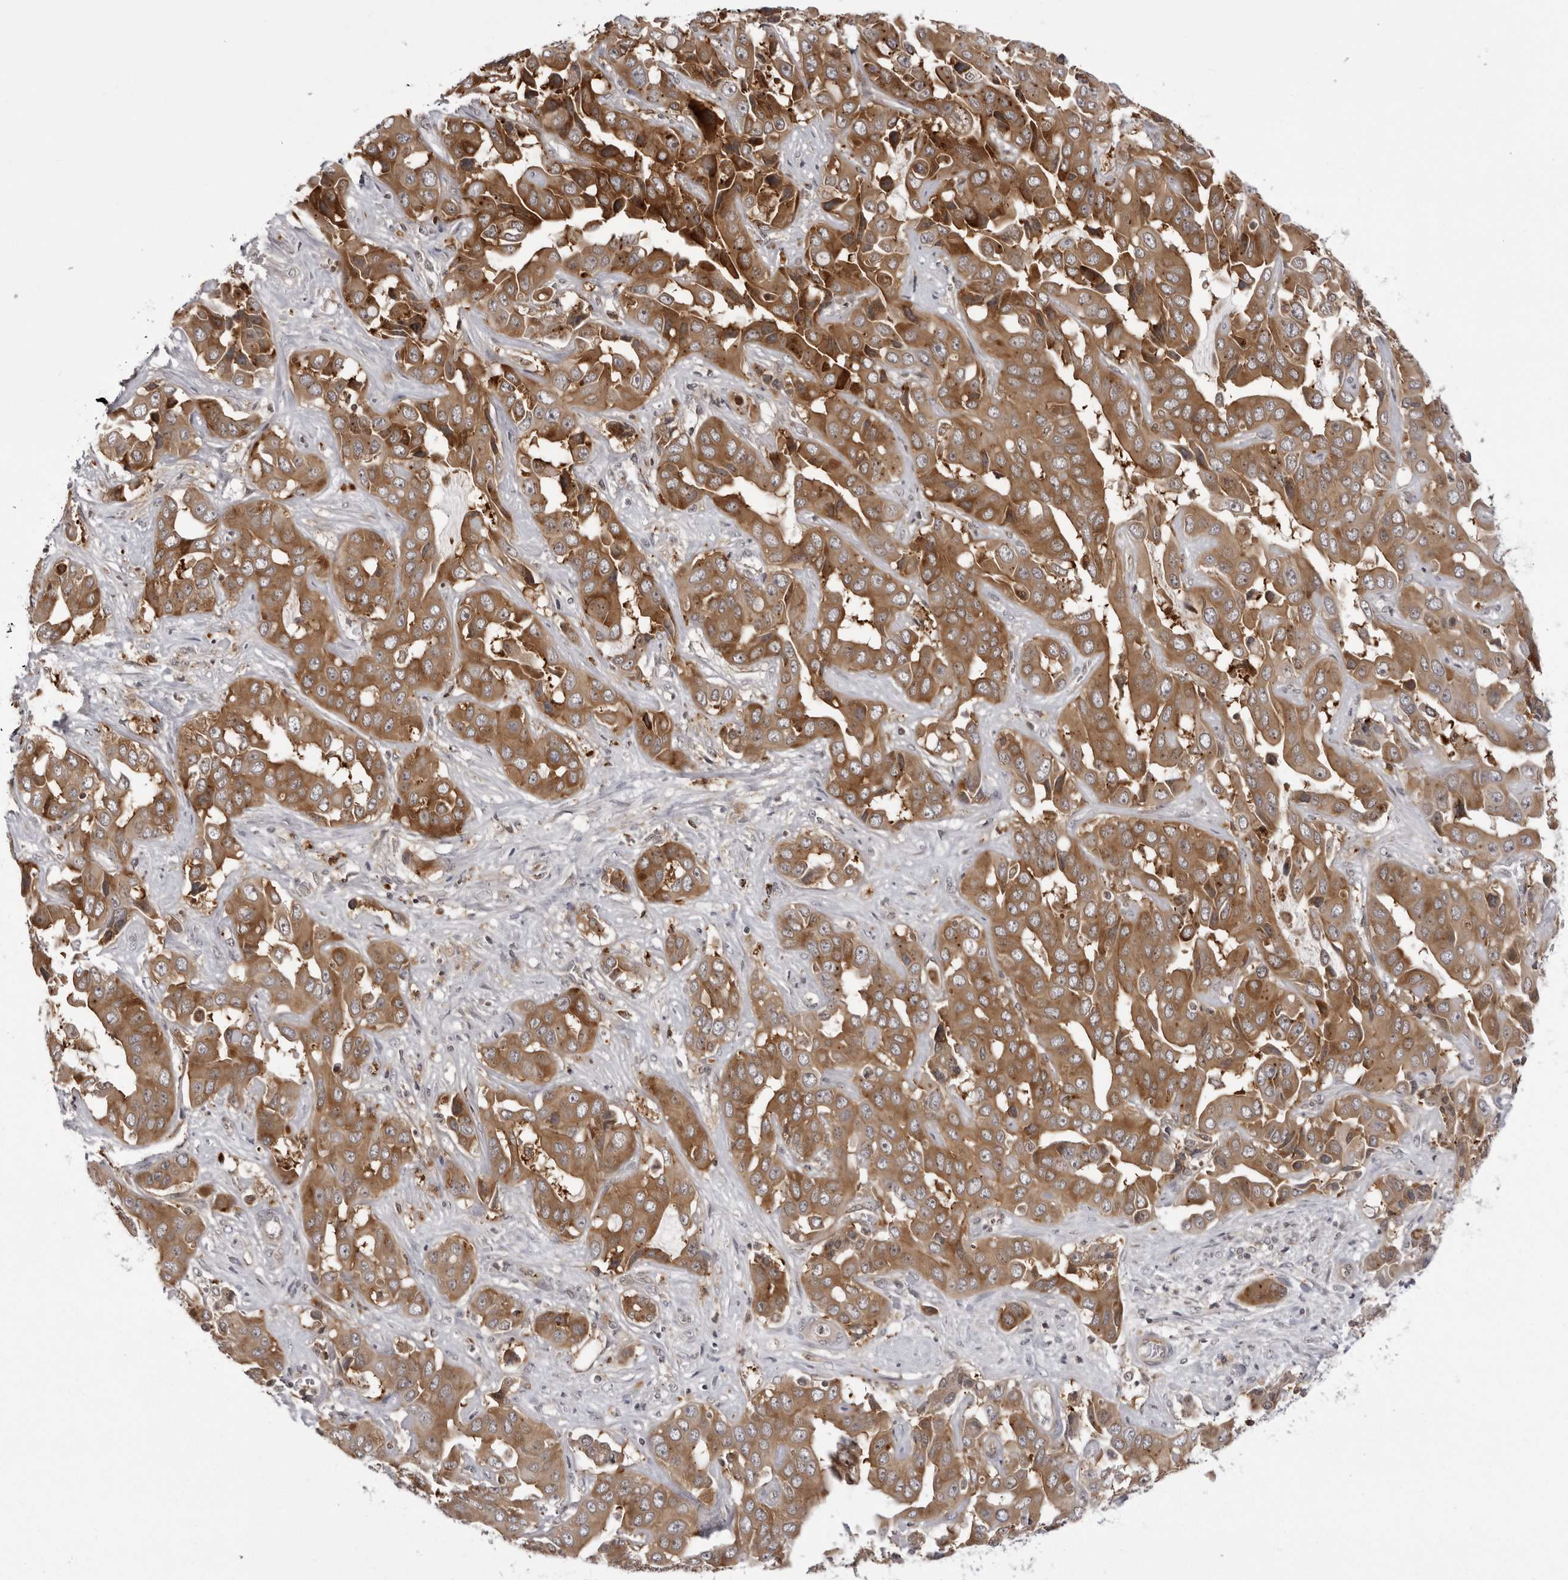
{"staining": {"intensity": "moderate", "quantity": ">75%", "location": "cytoplasmic/membranous"}, "tissue": "liver cancer", "cell_type": "Tumor cells", "image_type": "cancer", "snomed": [{"axis": "morphology", "description": "Cholangiocarcinoma"}, {"axis": "topography", "description": "Liver"}], "caption": "An immunohistochemistry image of neoplastic tissue is shown. Protein staining in brown shows moderate cytoplasmic/membranous positivity in liver cholangiocarcinoma within tumor cells.", "gene": "USP43", "patient": {"sex": "female", "age": 52}}